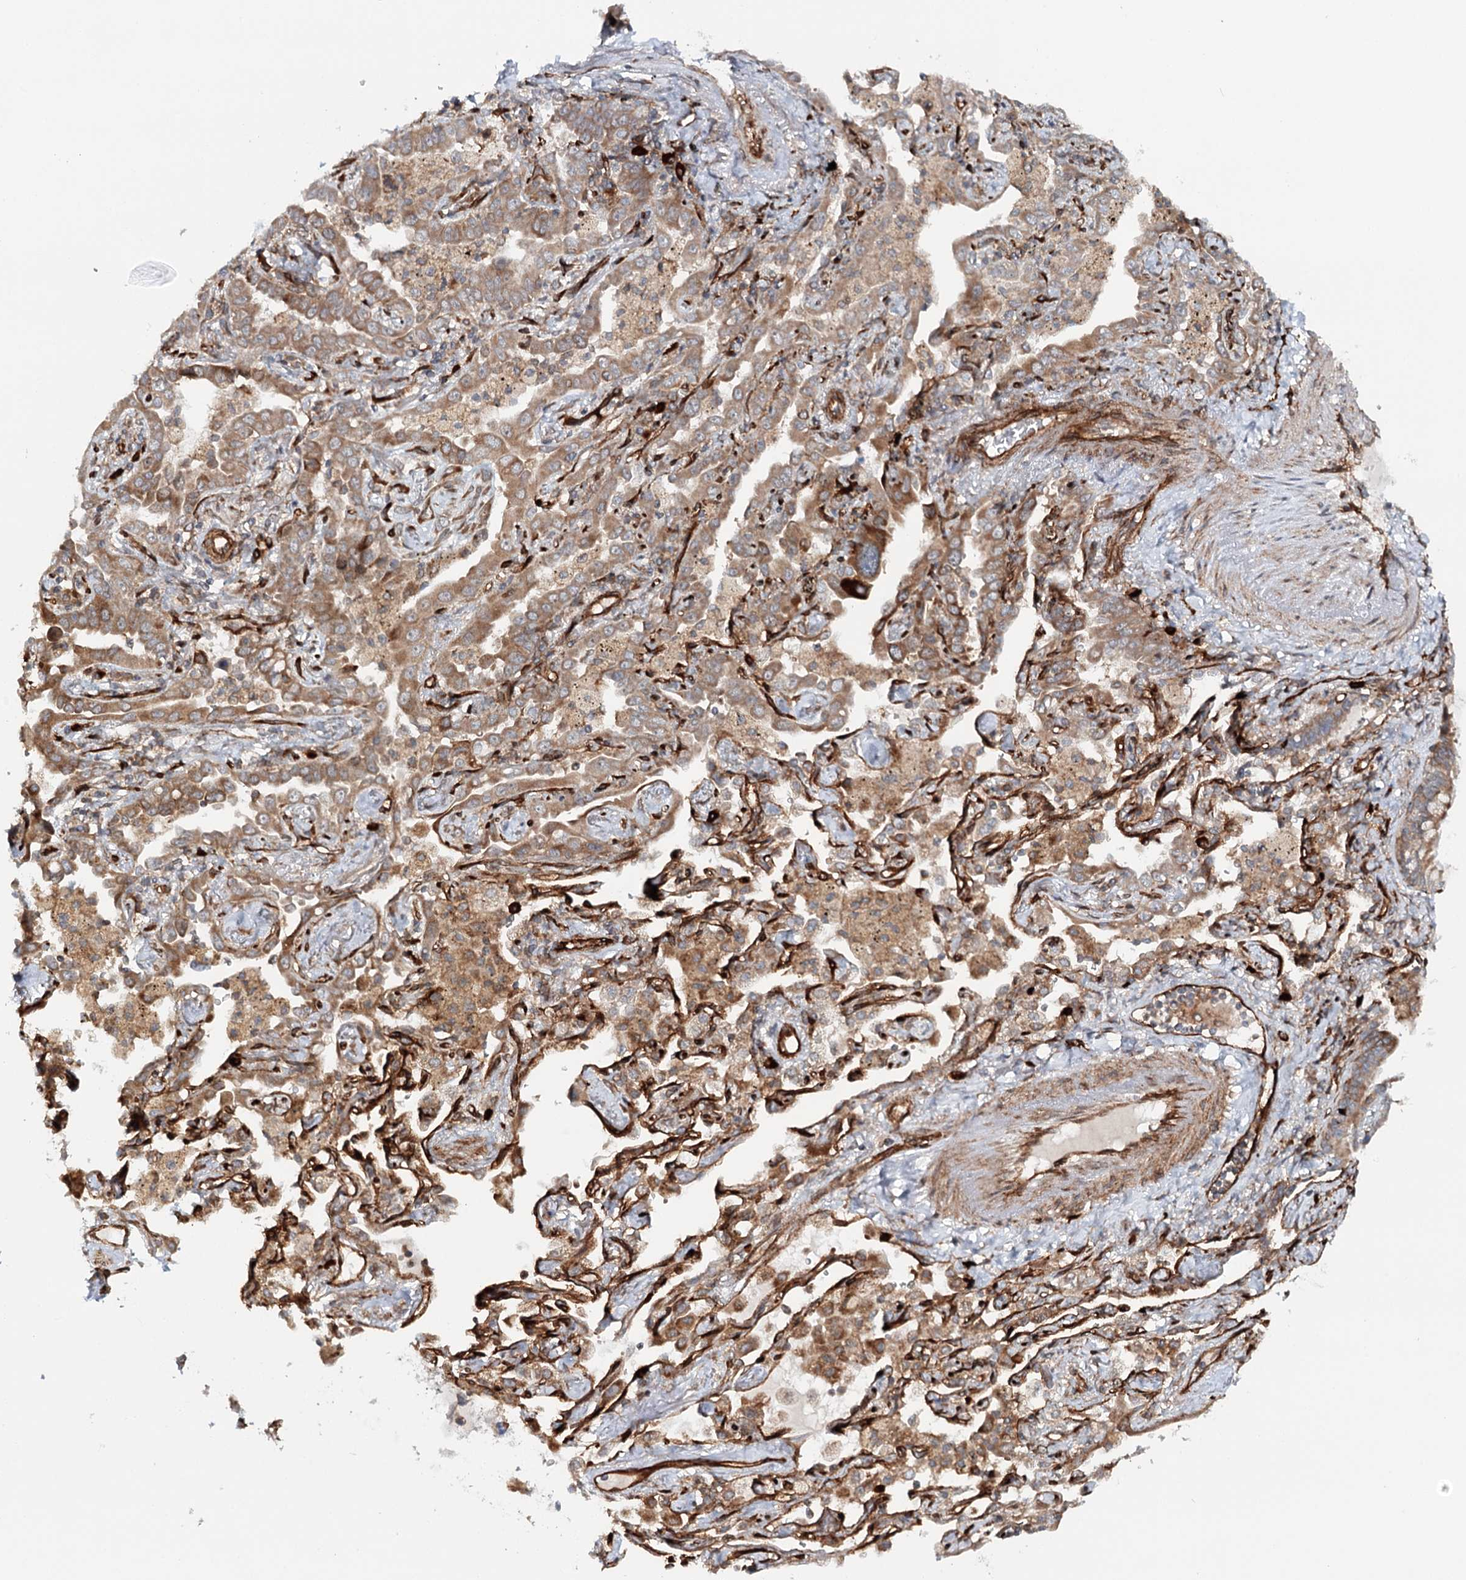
{"staining": {"intensity": "moderate", "quantity": ">75%", "location": "cytoplasmic/membranous"}, "tissue": "lung cancer", "cell_type": "Tumor cells", "image_type": "cancer", "snomed": [{"axis": "morphology", "description": "Adenocarcinoma, NOS"}, {"axis": "topography", "description": "Lung"}], "caption": "Lung cancer (adenocarcinoma) stained with a protein marker displays moderate staining in tumor cells.", "gene": "MKNK1", "patient": {"sex": "male", "age": 67}}